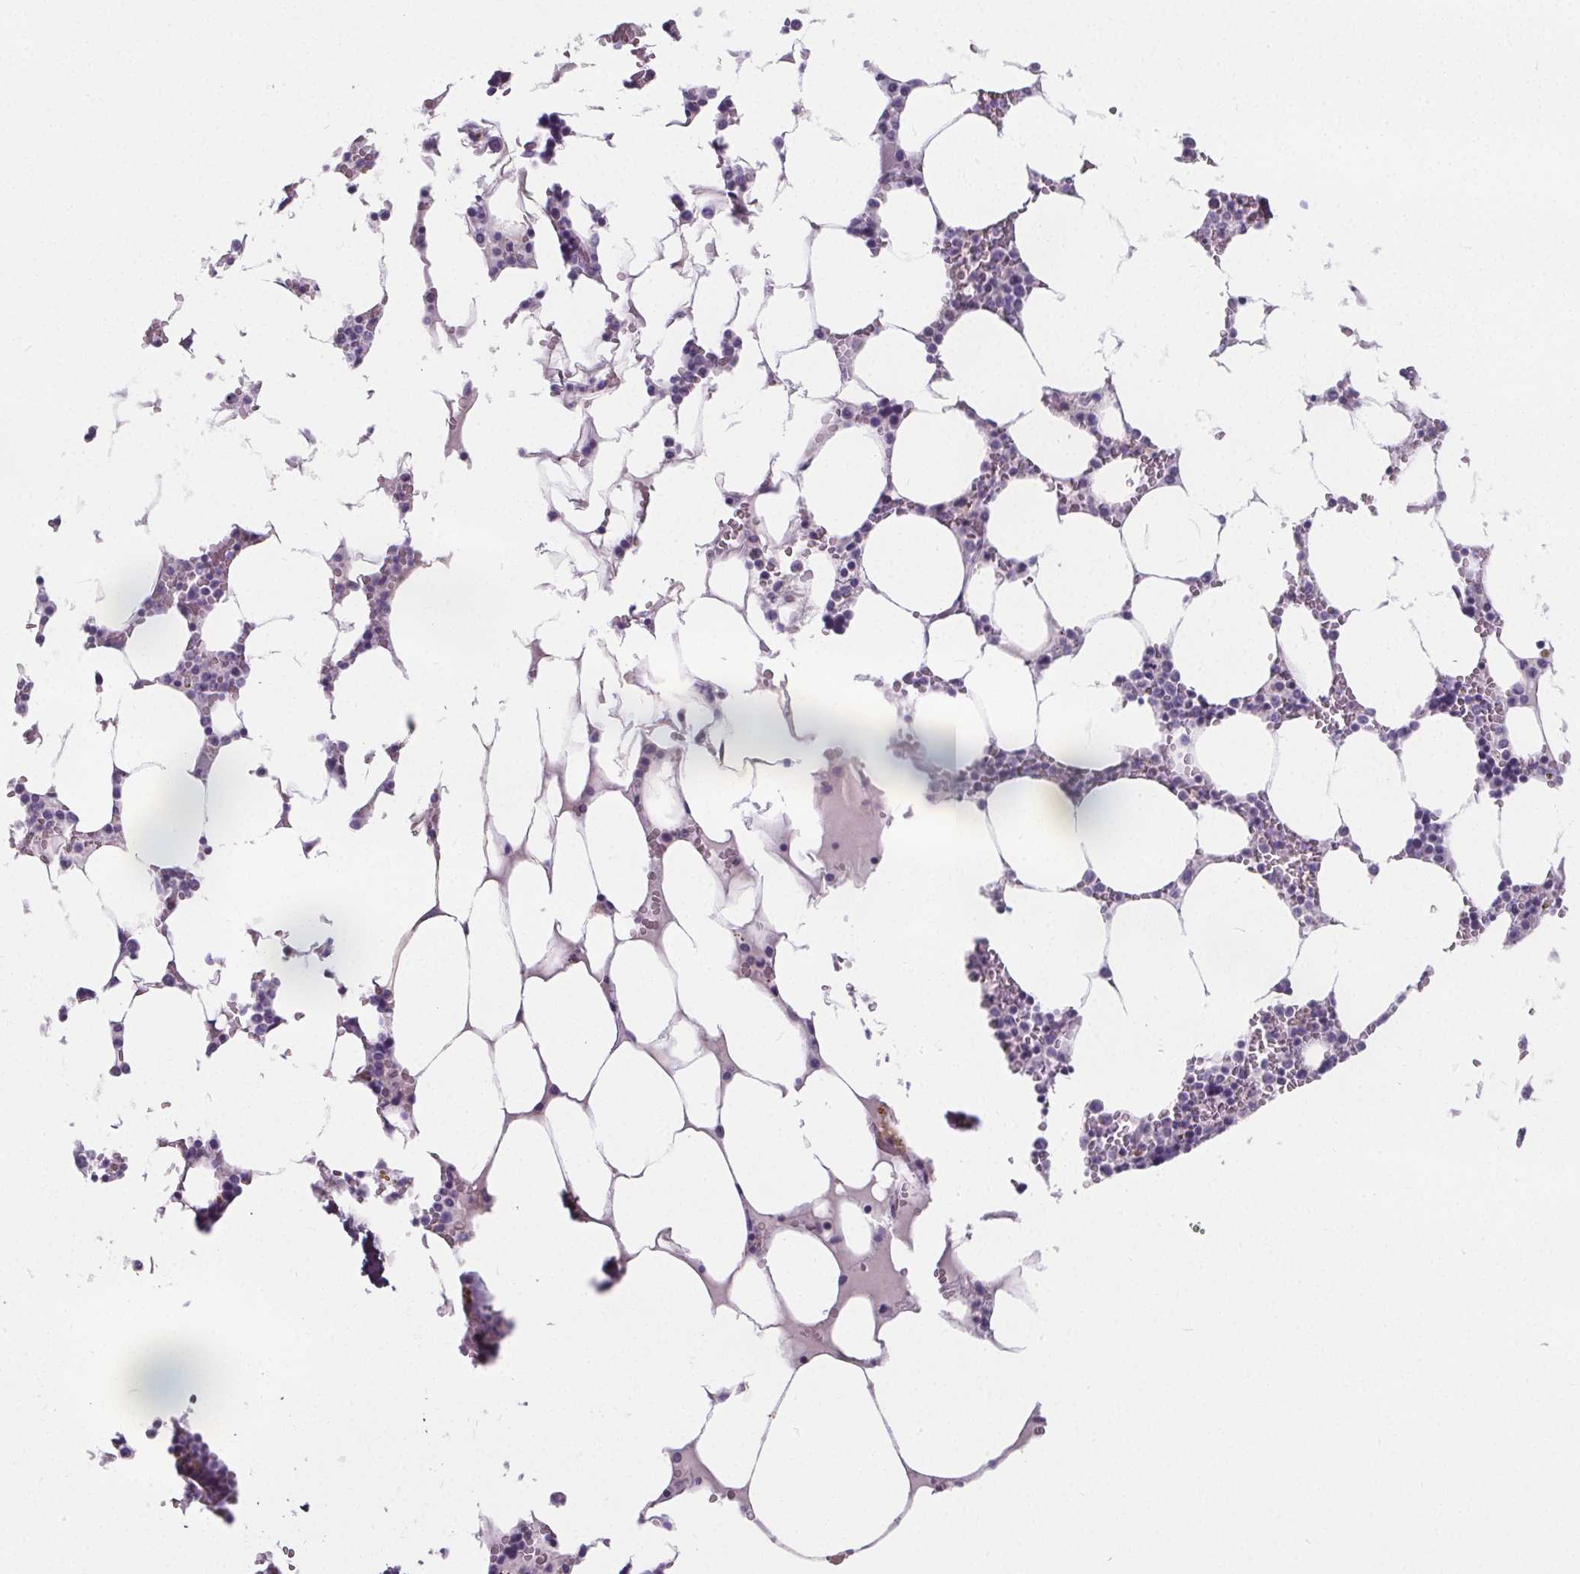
{"staining": {"intensity": "negative", "quantity": "none", "location": "none"}, "tissue": "bone marrow", "cell_type": "Hematopoietic cells", "image_type": "normal", "snomed": [{"axis": "morphology", "description": "Normal tissue, NOS"}, {"axis": "topography", "description": "Bone marrow"}], "caption": "IHC image of normal bone marrow: human bone marrow stained with DAB (3,3'-diaminobenzidine) shows no significant protein staining in hematopoietic cells.", "gene": "ADRB1", "patient": {"sex": "male", "age": 64}}